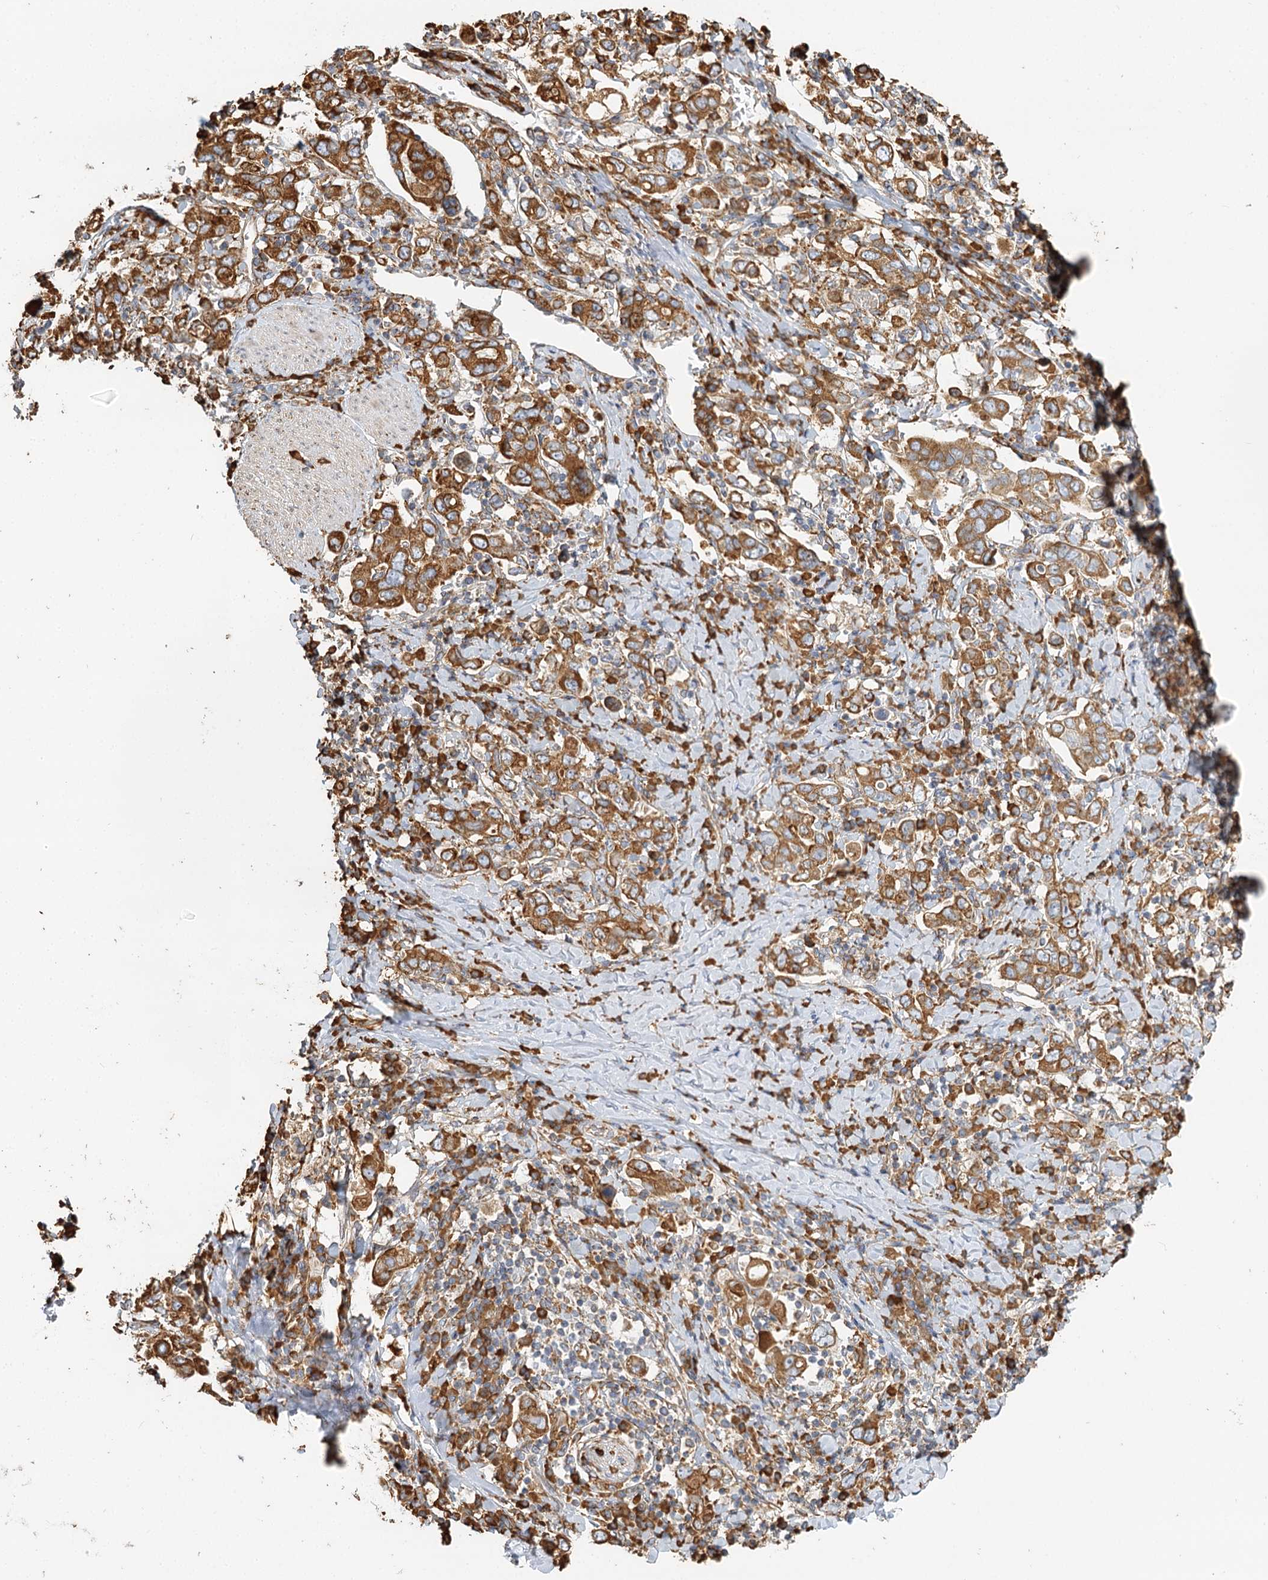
{"staining": {"intensity": "strong", "quantity": ">75%", "location": "cytoplasmic/membranous"}, "tissue": "stomach cancer", "cell_type": "Tumor cells", "image_type": "cancer", "snomed": [{"axis": "morphology", "description": "Adenocarcinoma, NOS"}, {"axis": "topography", "description": "Stomach, upper"}], "caption": "This photomicrograph displays IHC staining of human stomach cancer, with high strong cytoplasmic/membranous expression in approximately >75% of tumor cells.", "gene": "TAS1R1", "patient": {"sex": "male", "age": 62}}